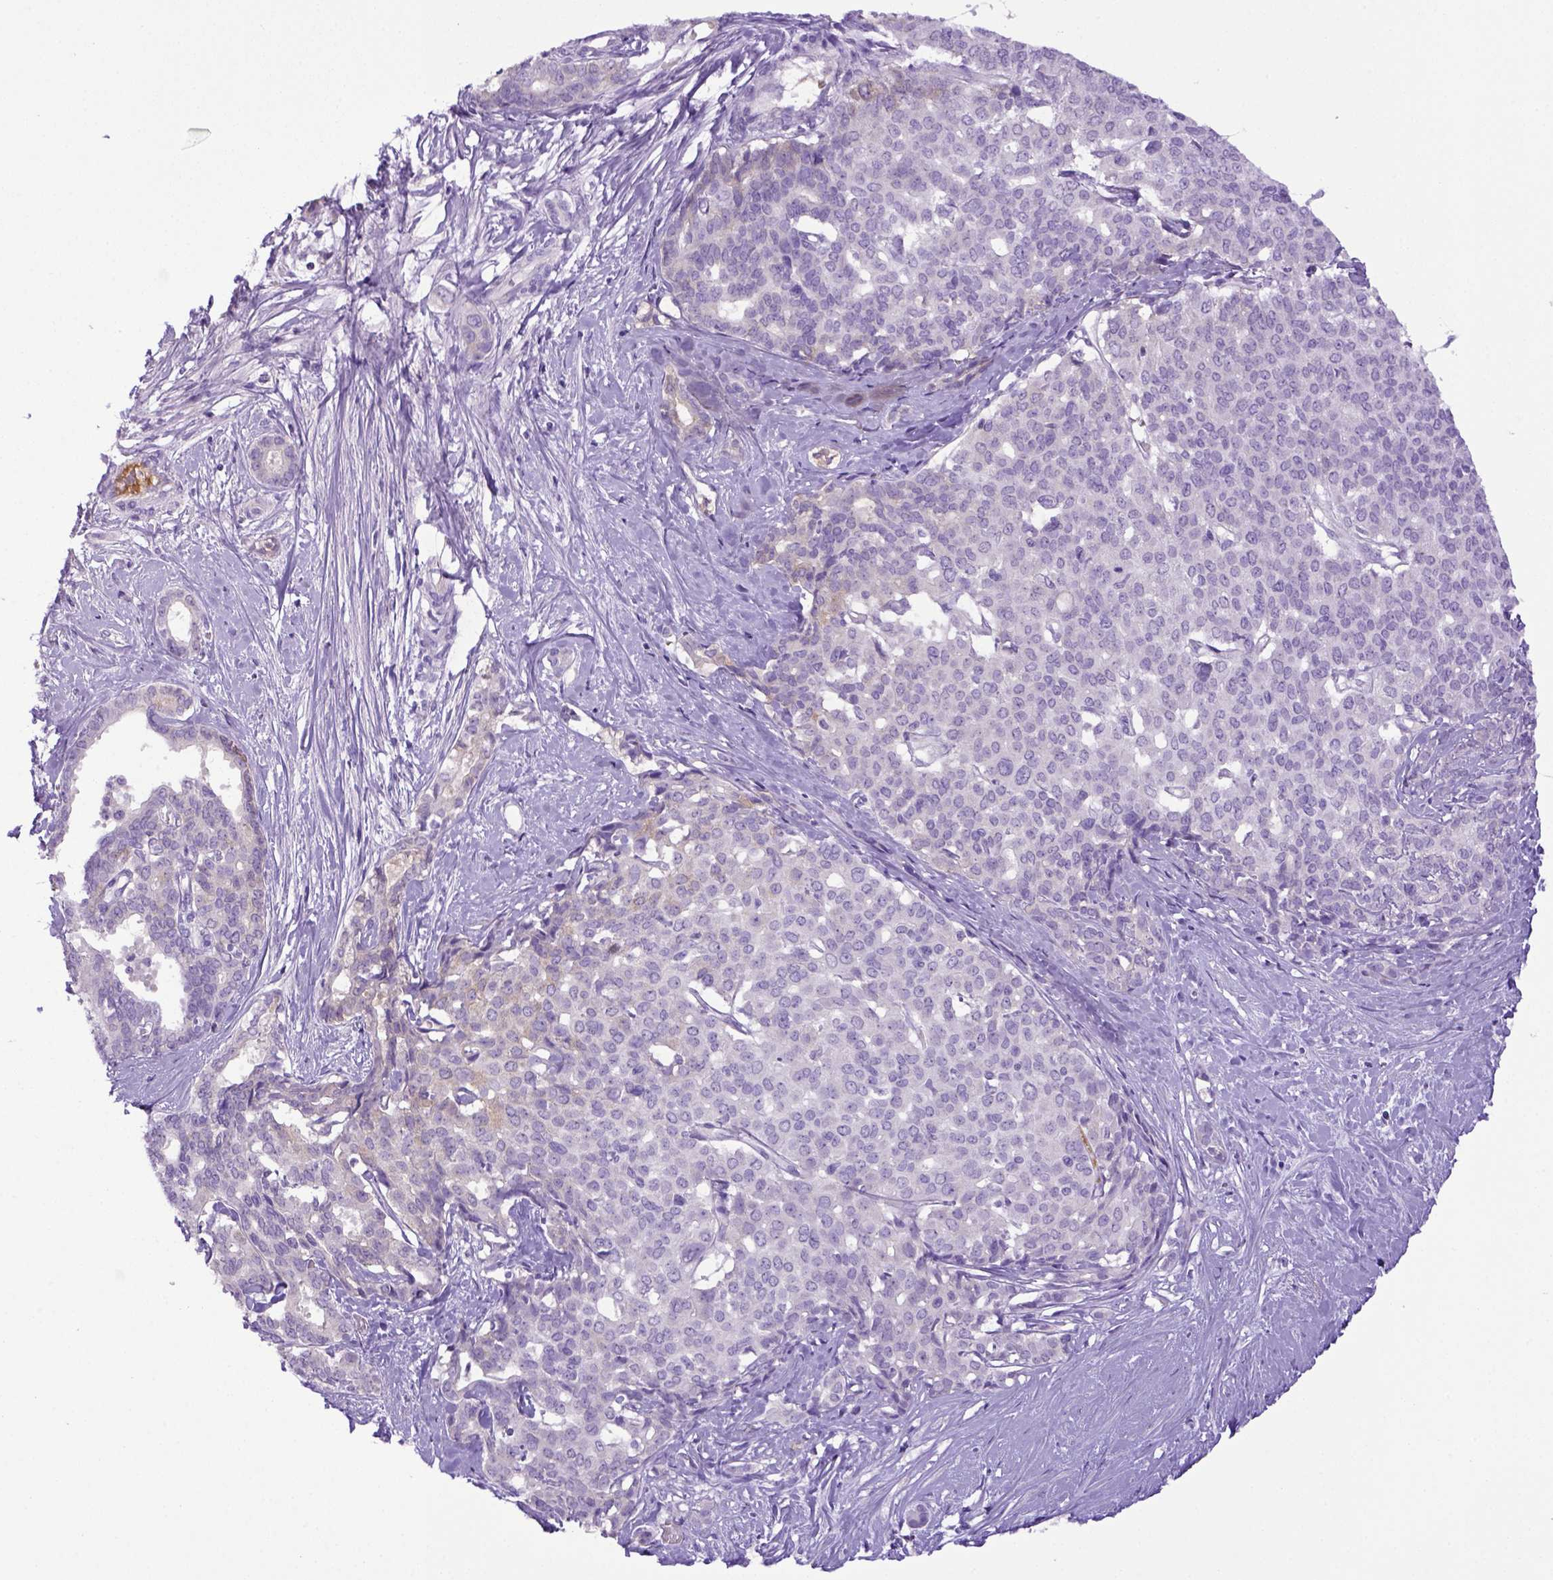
{"staining": {"intensity": "negative", "quantity": "none", "location": "none"}, "tissue": "liver cancer", "cell_type": "Tumor cells", "image_type": "cancer", "snomed": [{"axis": "morphology", "description": "Cholangiocarcinoma"}, {"axis": "topography", "description": "Liver"}], "caption": "Immunohistochemistry histopathology image of liver cholangiocarcinoma stained for a protein (brown), which shows no positivity in tumor cells.", "gene": "ITIH4", "patient": {"sex": "female", "age": 47}}